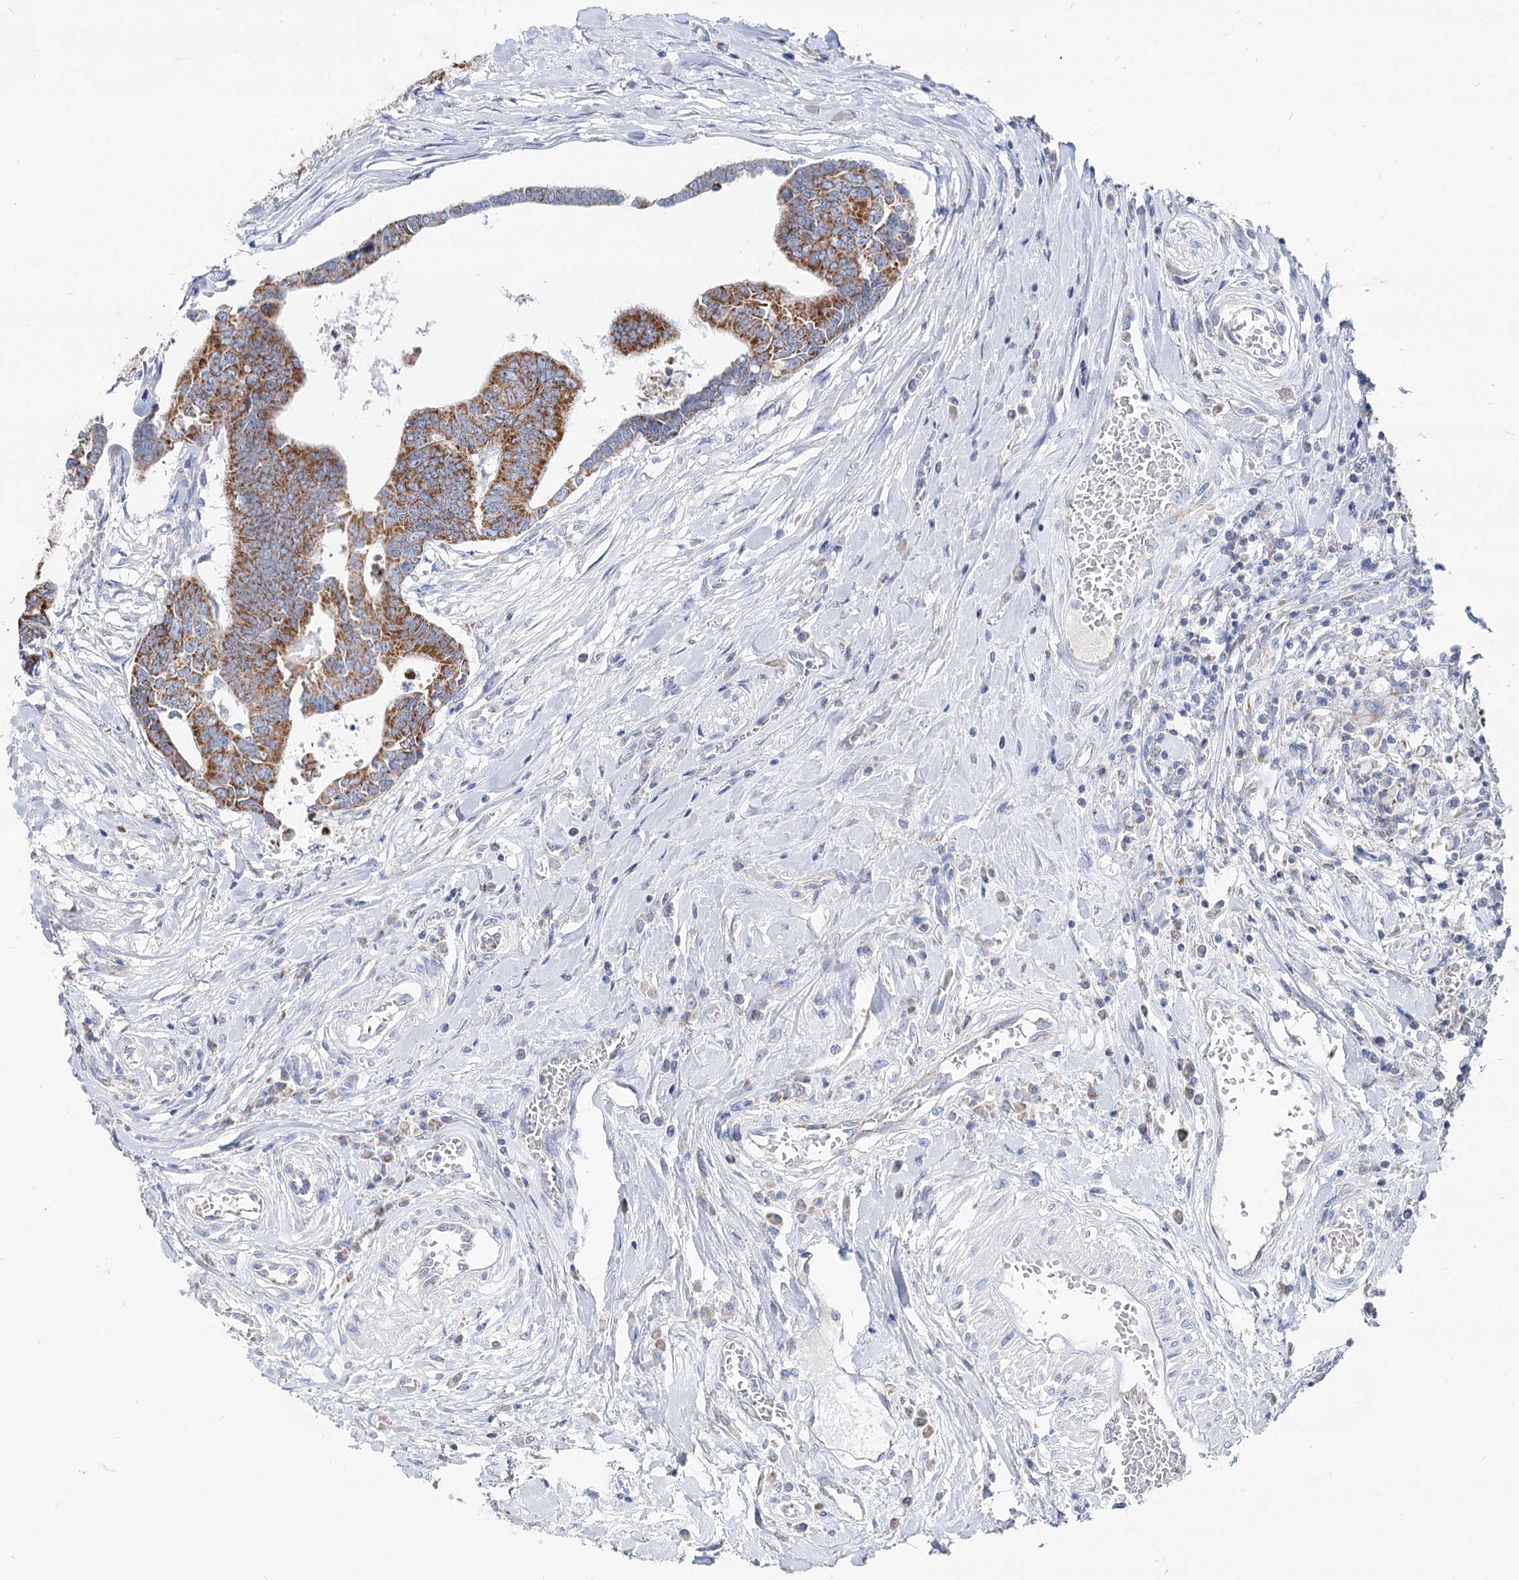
{"staining": {"intensity": "strong", "quantity": ">75%", "location": "cytoplasmic/membranous"}, "tissue": "colorectal cancer", "cell_type": "Tumor cells", "image_type": "cancer", "snomed": [{"axis": "morphology", "description": "Adenocarcinoma, NOS"}, {"axis": "topography", "description": "Rectum"}], "caption": "Immunohistochemical staining of colorectal cancer reveals high levels of strong cytoplasmic/membranous protein staining in about >75% of tumor cells.", "gene": "MCCC2", "patient": {"sex": "female", "age": 65}}